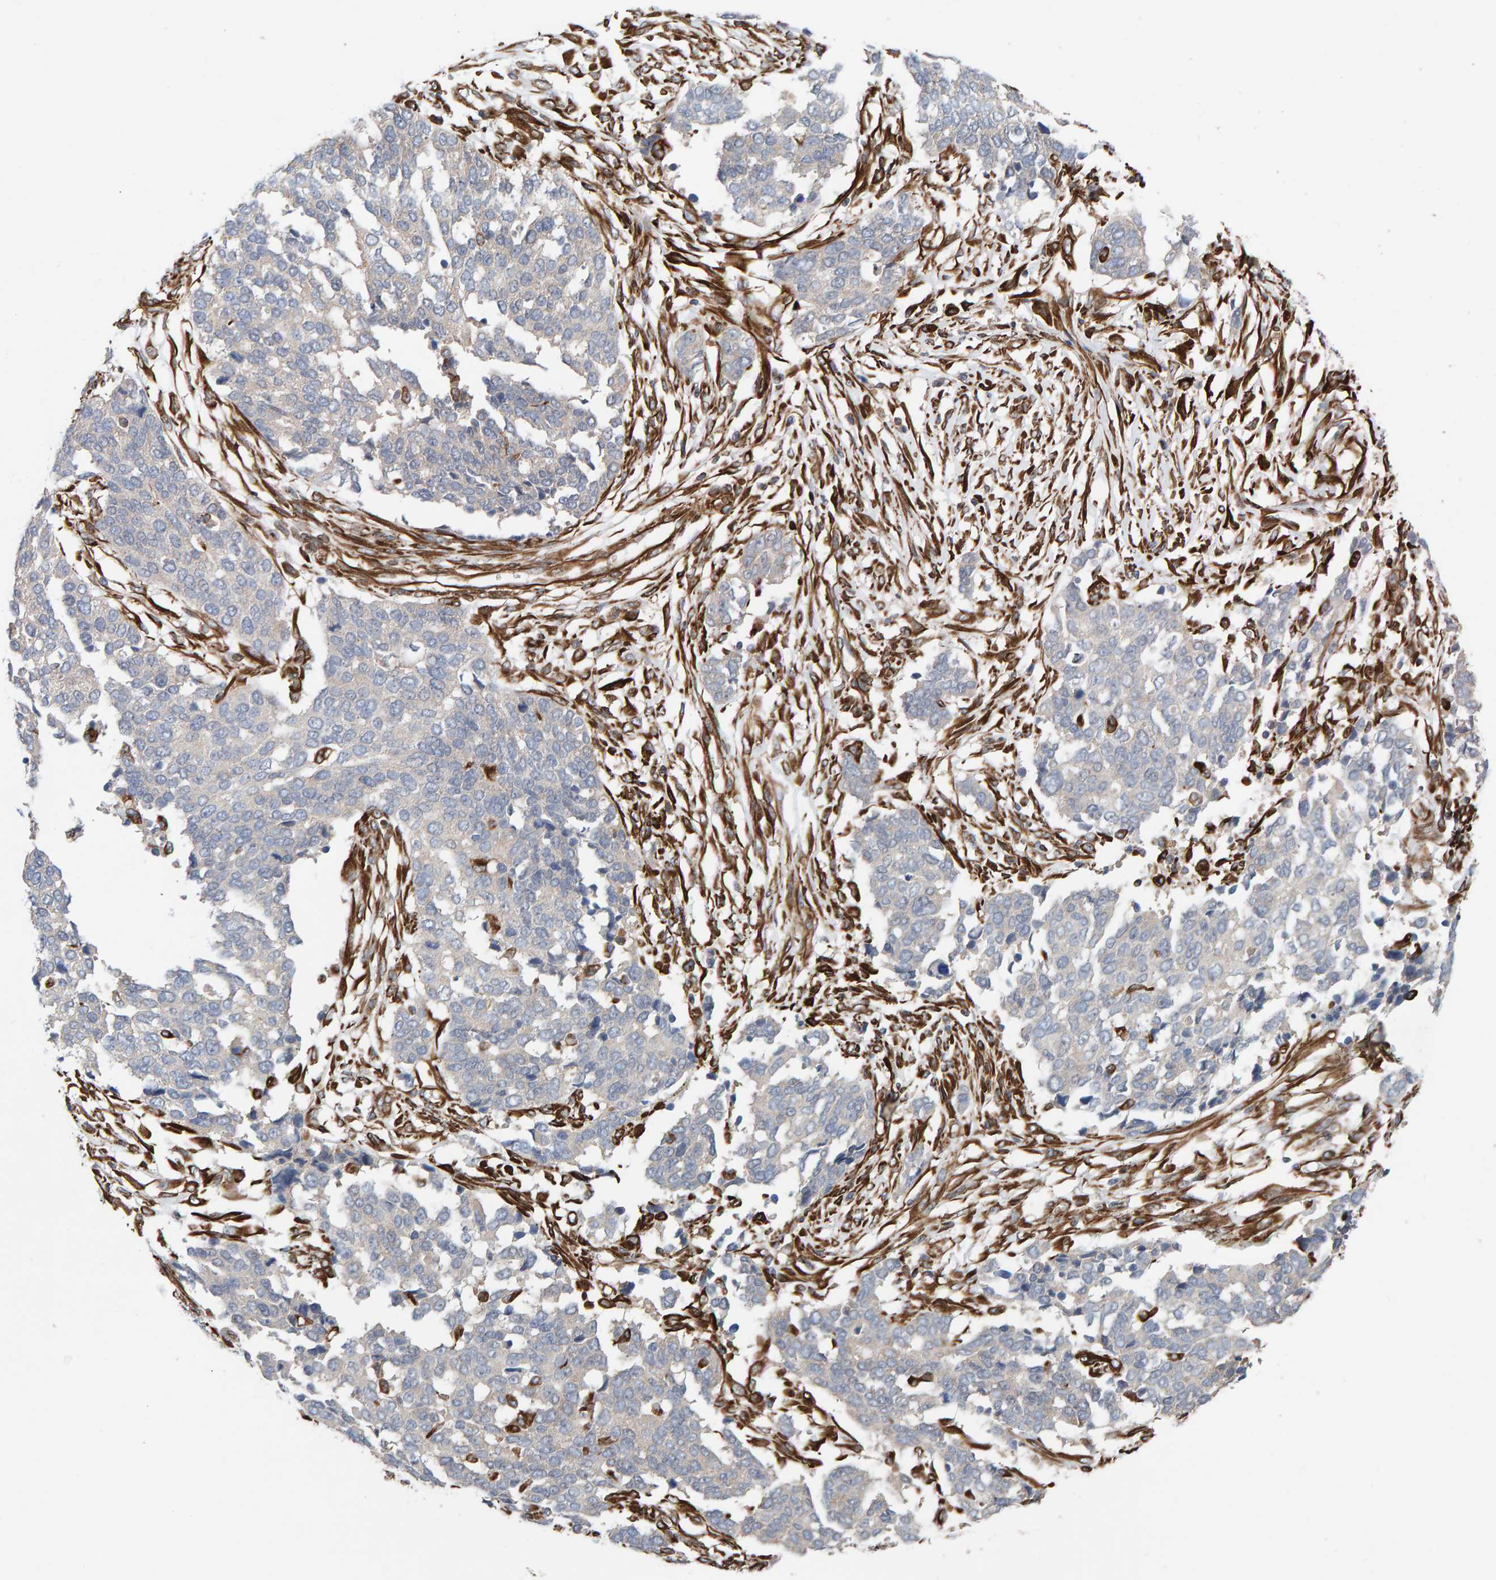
{"staining": {"intensity": "negative", "quantity": "none", "location": "none"}, "tissue": "ovarian cancer", "cell_type": "Tumor cells", "image_type": "cancer", "snomed": [{"axis": "morphology", "description": "Cystadenocarcinoma, serous, NOS"}, {"axis": "topography", "description": "Ovary"}], "caption": "This is a image of immunohistochemistry (IHC) staining of ovarian cancer (serous cystadenocarcinoma), which shows no staining in tumor cells. The staining was performed using DAB (3,3'-diaminobenzidine) to visualize the protein expression in brown, while the nuclei were stained in blue with hematoxylin (Magnification: 20x).", "gene": "ZNF347", "patient": {"sex": "female", "age": 44}}